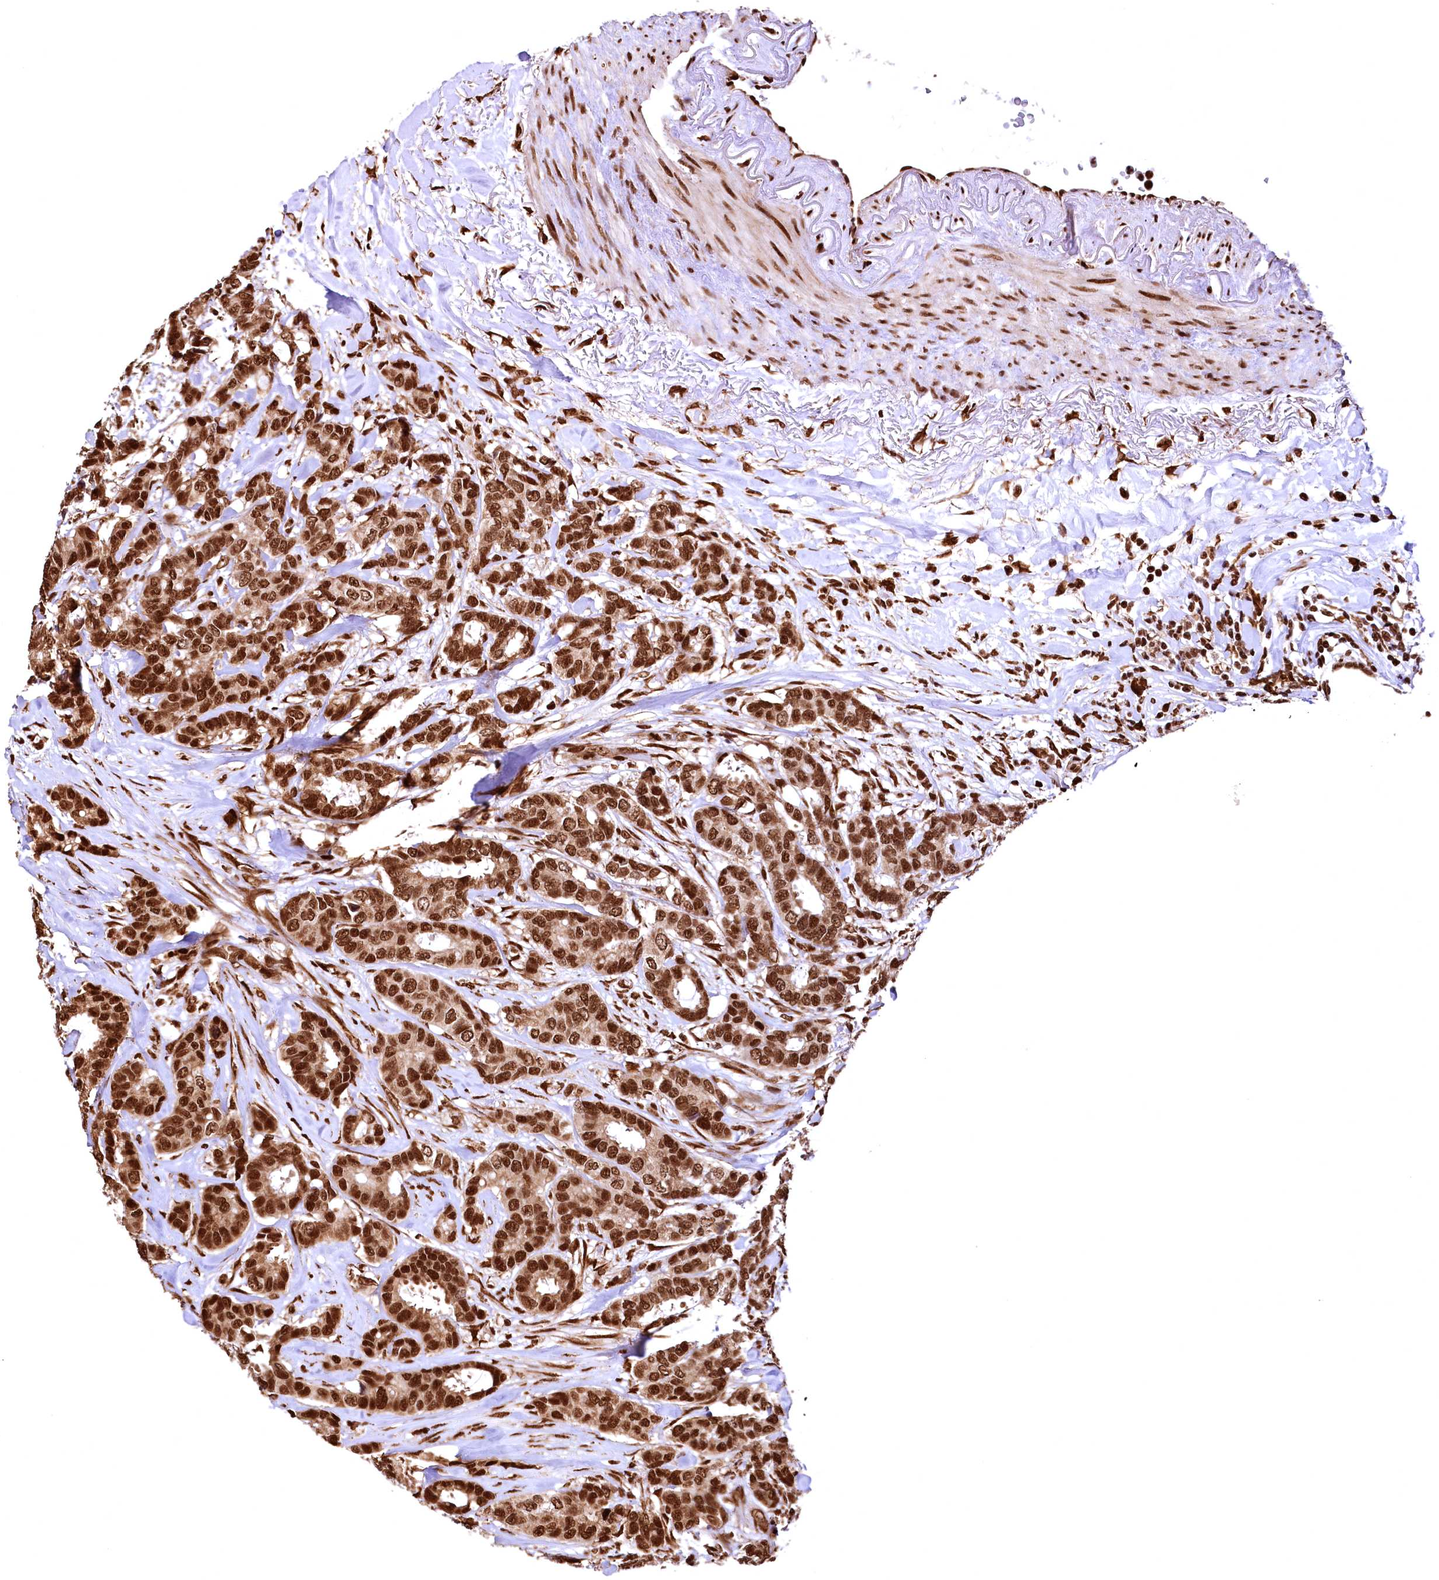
{"staining": {"intensity": "strong", "quantity": ">75%", "location": "nuclear"}, "tissue": "breast cancer", "cell_type": "Tumor cells", "image_type": "cancer", "snomed": [{"axis": "morphology", "description": "Duct carcinoma"}, {"axis": "topography", "description": "Breast"}], "caption": "Approximately >75% of tumor cells in breast invasive ductal carcinoma reveal strong nuclear protein positivity as visualized by brown immunohistochemical staining.", "gene": "PDS5B", "patient": {"sex": "female", "age": 87}}